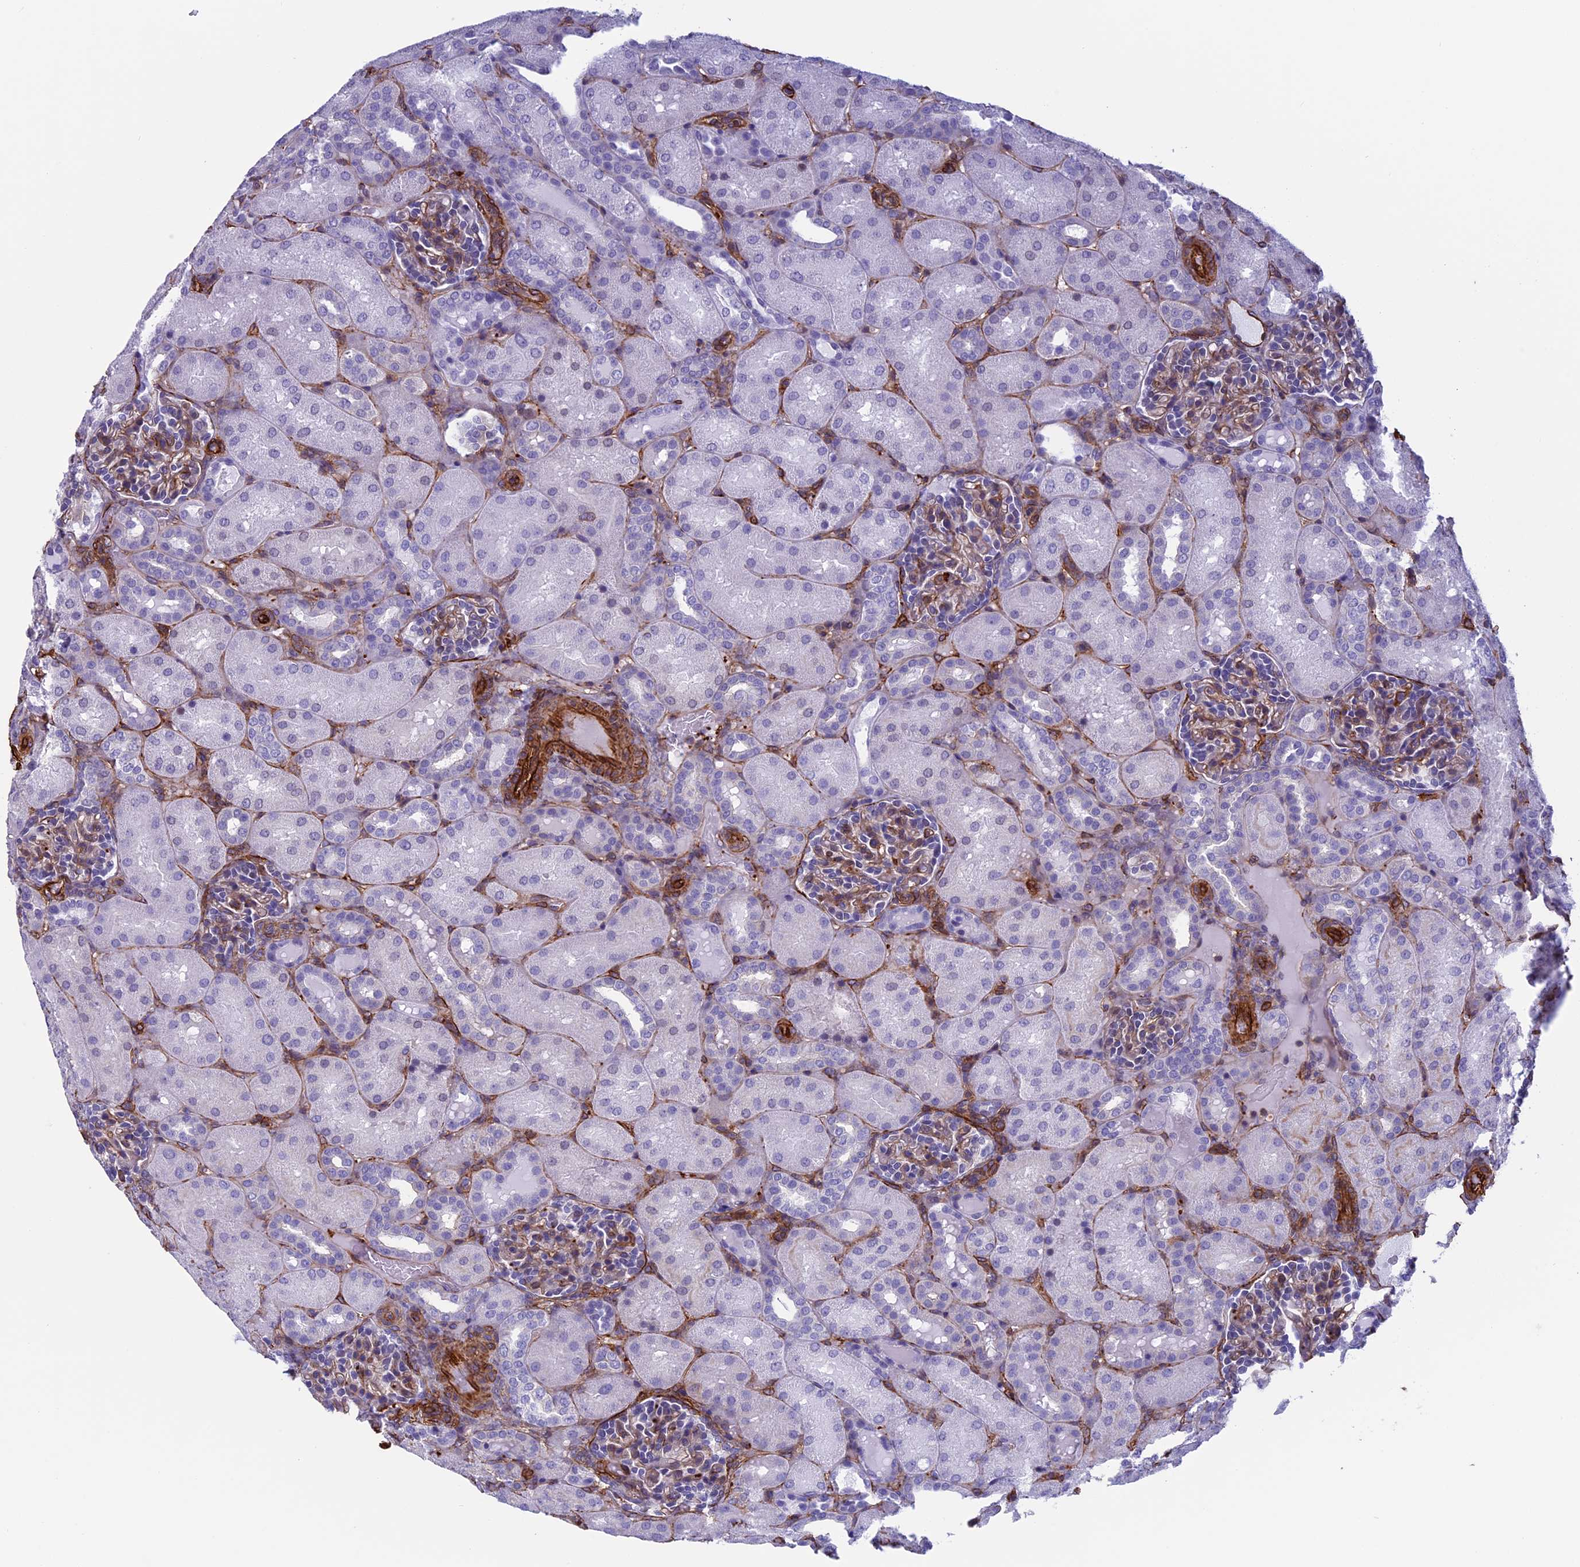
{"staining": {"intensity": "weak", "quantity": "25%-75%", "location": "cytoplasmic/membranous"}, "tissue": "kidney", "cell_type": "Cells in glomeruli", "image_type": "normal", "snomed": [{"axis": "morphology", "description": "Normal tissue, NOS"}, {"axis": "topography", "description": "Kidney"}], "caption": "Immunohistochemical staining of normal kidney exhibits weak cytoplasmic/membranous protein staining in about 25%-75% of cells in glomeruli. The protein of interest is stained brown, and the nuclei are stained in blue (DAB (3,3'-diaminobenzidine) IHC with brightfield microscopy, high magnification).", "gene": "ANGPTL2", "patient": {"sex": "male", "age": 1}}